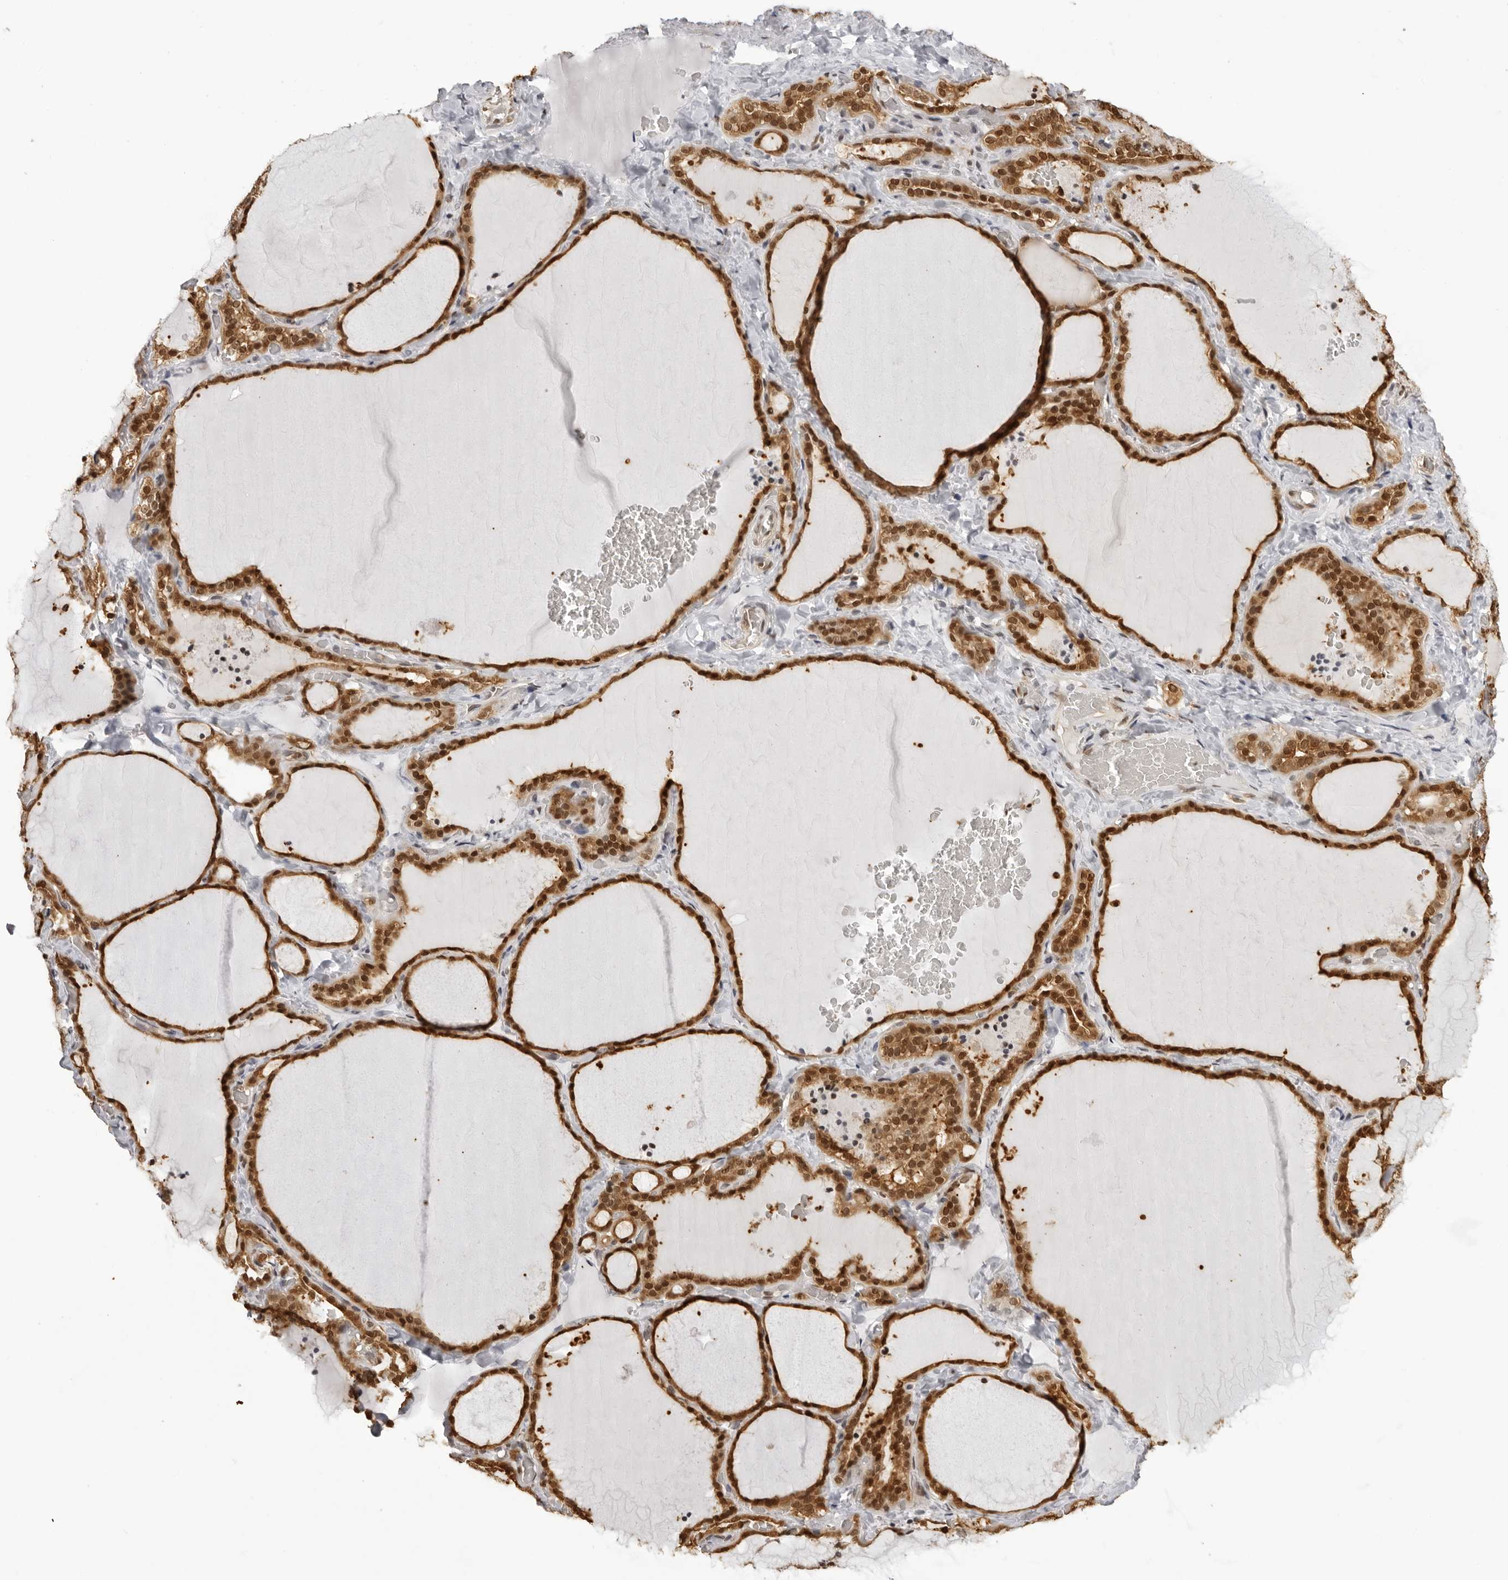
{"staining": {"intensity": "strong", "quantity": ">75%", "location": "cytoplasmic/membranous,nuclear"}, "tissue": "thyroid gland", "cell_type": "Glandular cells", "image_type": "normal", "snomed": [{"axis": "morphology", "description": "Normal tissue, NOS"}, {"axis": "topography", "description": "Thyroid gland"}], "caption": "This is a histology image of immunohistochemistry (IHC) staining of unremarkable thyroid gland, which shows strong expression in the cytoplasmic/membranous,nuclear of glandular cells.", "gene": "HSPA4", "patient": {"sex": "female", "age": 22}}